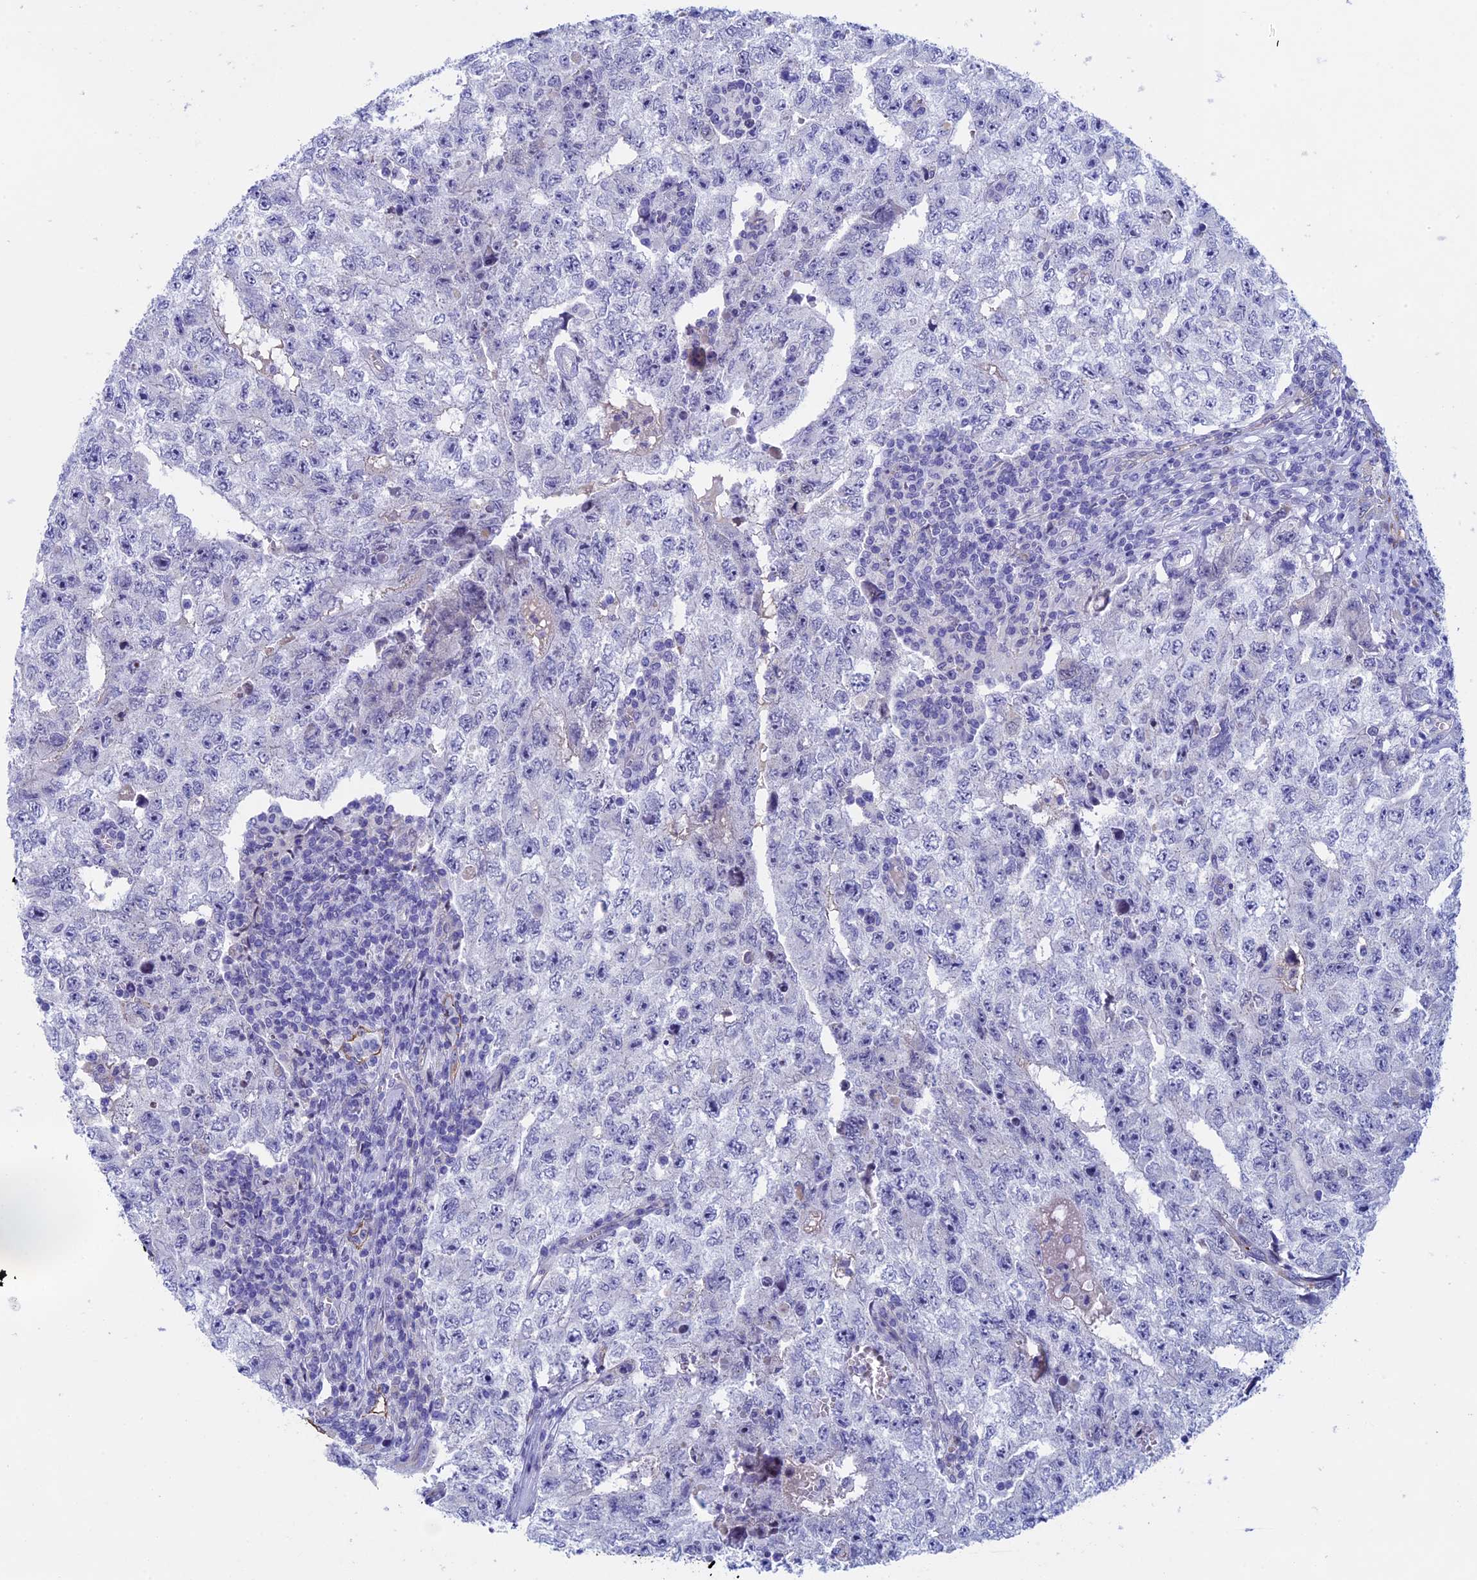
{"staining": {"intensity": "negative", "quantity": "none", "location": "none"}, "tissue": "testis cancer", "cell_type": "Tumor cells", "image_type": "cancer", "snomed": [{"axis": "morphology", "description": "Carcinoma, Embryonal, NOS"}, {"axis": "topography", "description": "Testis"}], "caption": "DAB (3,3'-diaminobenzidine) immunohistochemical staining of human embryonal carcinoma (testis) shows no significant expression in tumor cells.", "gene": "INSYN1", "patient": {"sex": "male", "age": 17}}